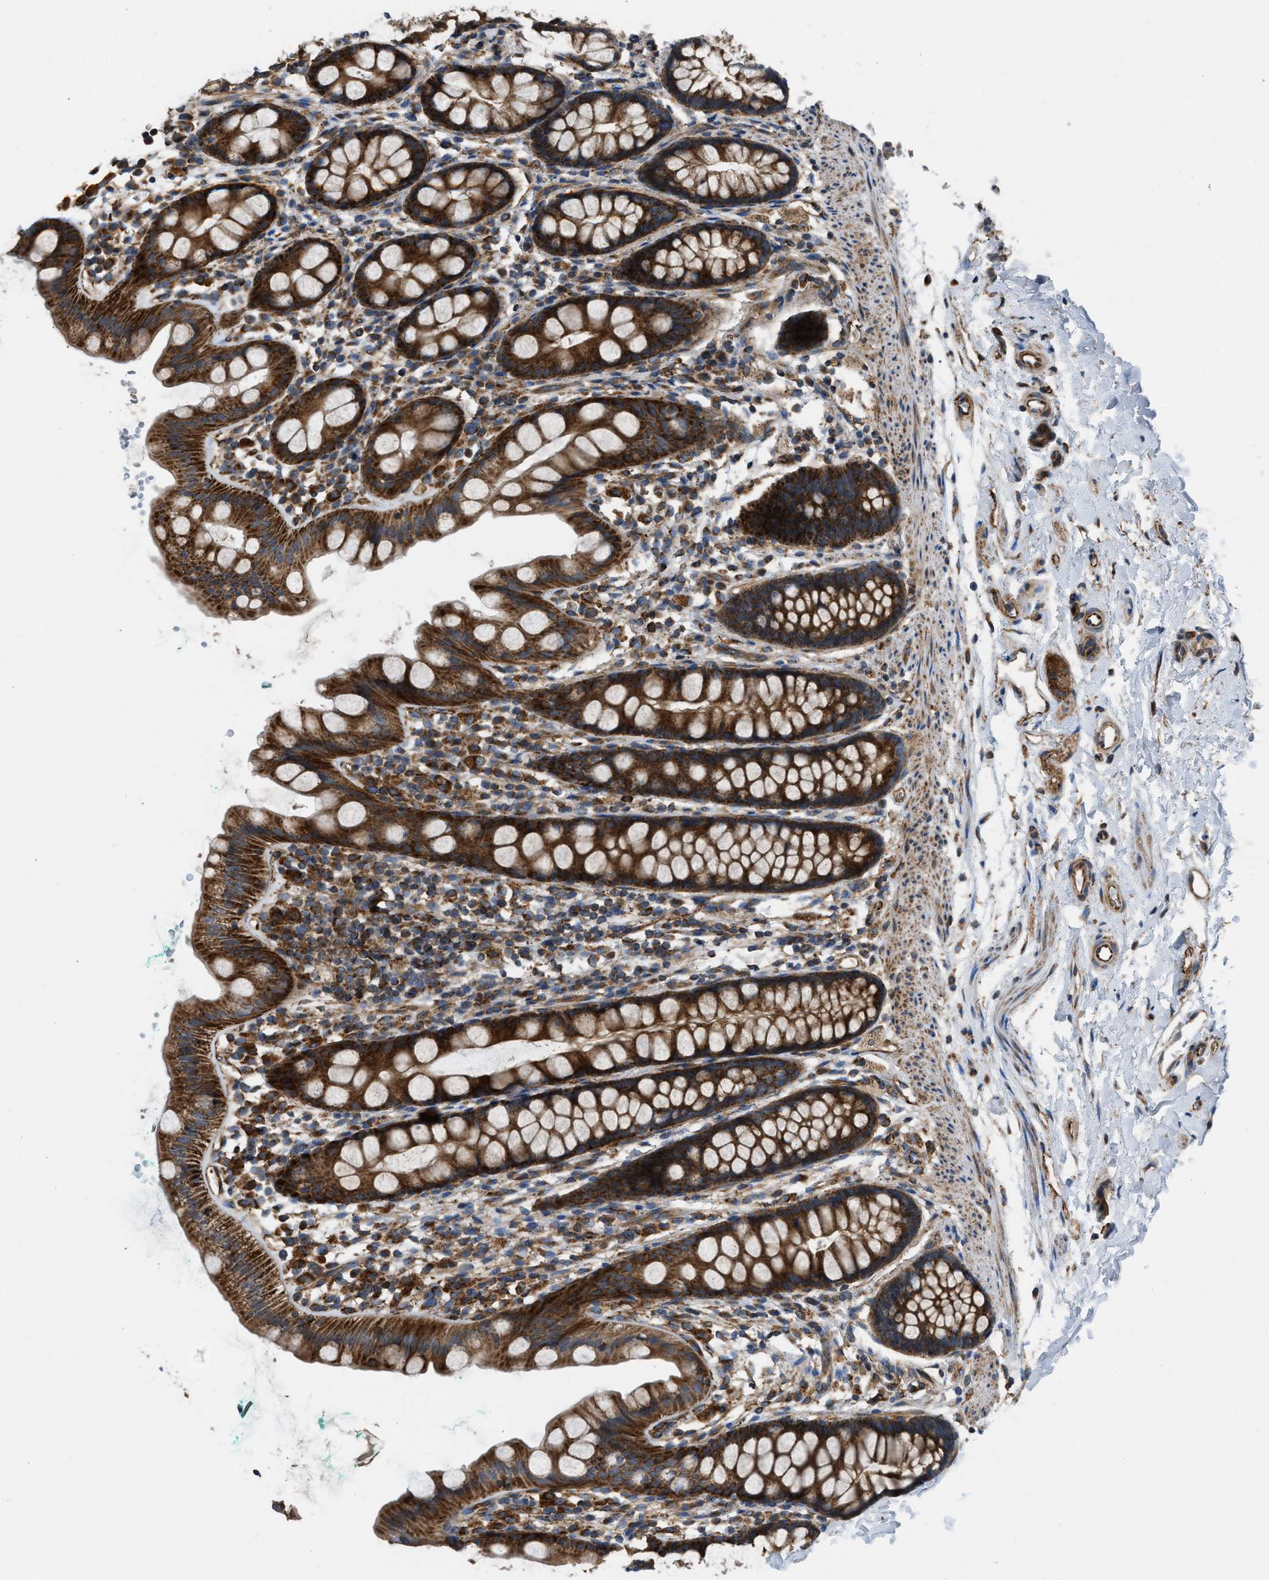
{"staining": {"intensity": "strong", "quantity": ">75%", "location": "cytoplasmic/membranous"}, "tissue": "rectum", "cell_type": "Glandular cells", "image_type": "normal", "snomed": [{"axis": "morphology", "description": "Normal tissue, NOS"}, {"axis": "topography", "description": "Rectum"}], "caption": "IHC image of normal human rectum stained for a protein (brown), which demonstrates high levels of strong cytoplasmic/membranous positivity in about >75% of glandular cells.", "gene": "SLC10A3", "patient": {"sex": "female", "age": 65}}